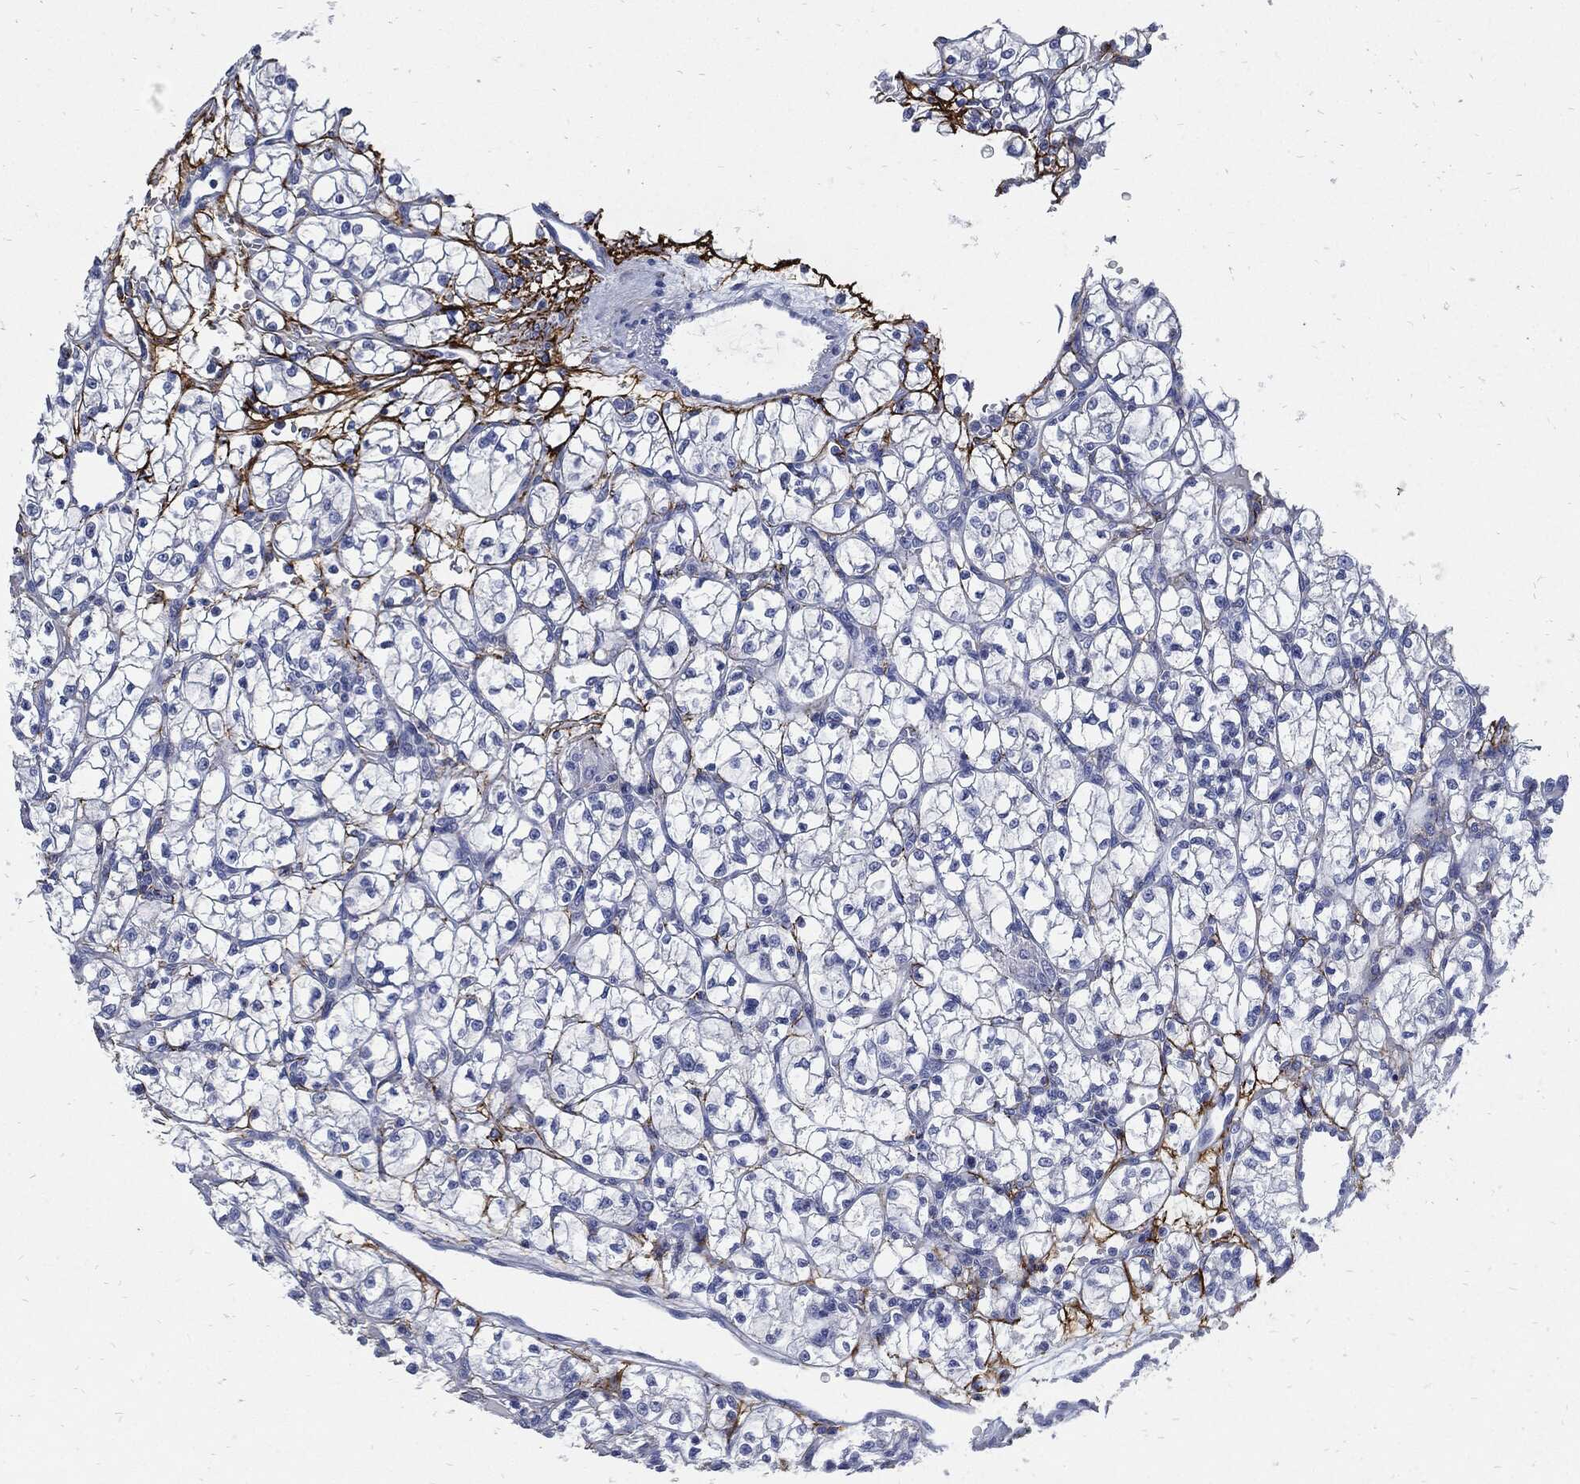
{"staining": {"intensity": "negative", "quantity": "none", "location": "none"}, "tissue": "renal cancer", "cell_type": "Tumor cells", "image_type": "cancer", "snomed": [{"axis": "morphology", "description": "Adenocarcinoma, NOS"}, {"axis": "topography", "description": "Kidney"}], "caption": "Human adenocarcinoma (renal) stained for a protein using immunohistochemistry (IHC) exhibits no expression in tumor cells.", "gene": "FBN1", "patient": {"sex": "female", "age": 64}}